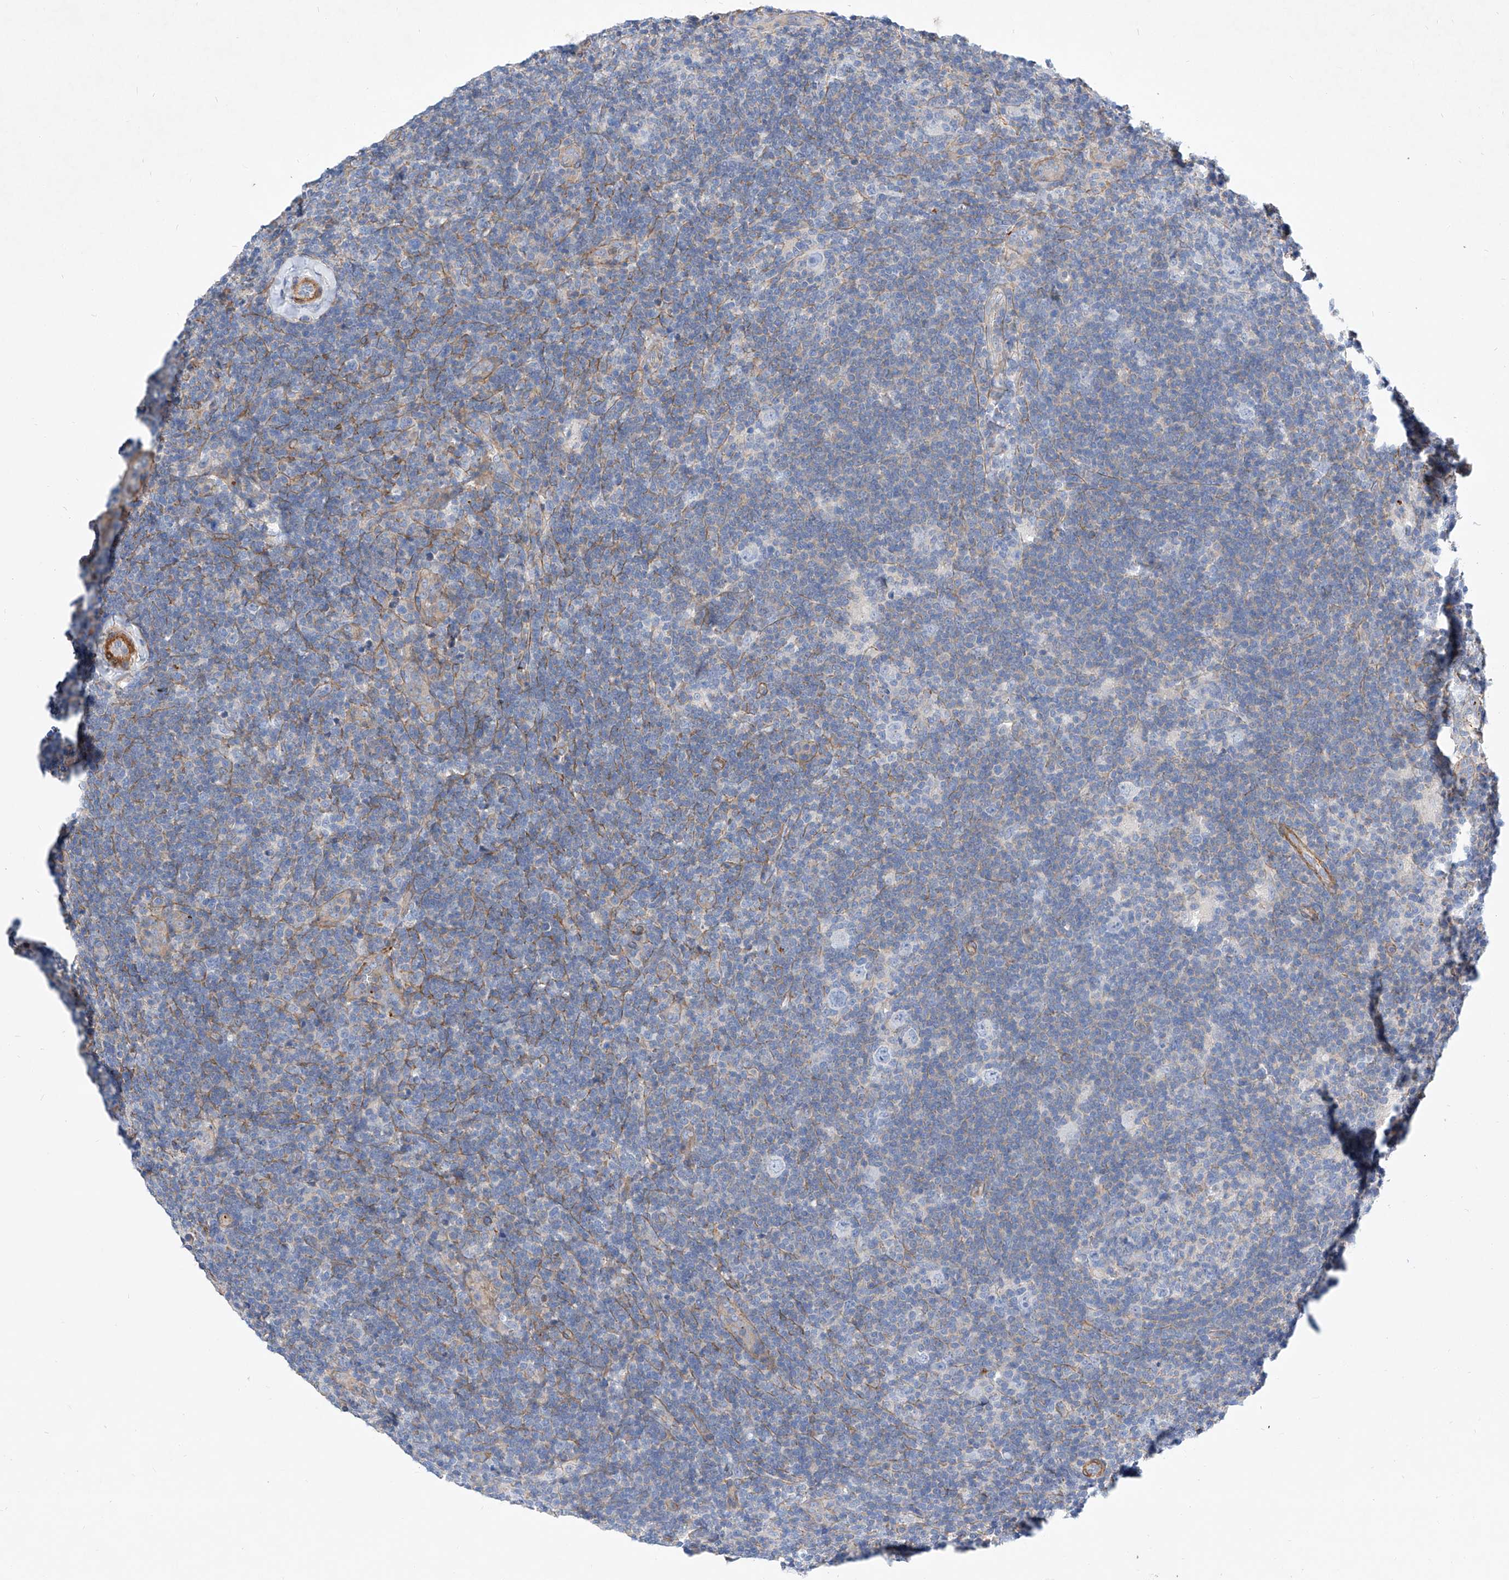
{"staining": {"intensity": "negative", "quantity": "none", "location": "none"}, "tissue": "lymphoma", "cell_type": "Tumor cells", "image_type": "cancer", "snomed": [{"axis": "morphology", "description": "Hodgkin's disease, NOS"}, {"axis": "topography", "description": "Lymph node"}], "caption": "Immunohistochemistry (IHC) histopathology image of Hodgkin's disease stained for a protein (brown), which reveals no expression in tumor cells. (Stains: DAB immunohistochemistry (IHC) with hematoxylin counter stain, Microscopy: brightfield microscopy at high magnification).", "gene": "TAS2R60", "patient": {"sex": "female", "age": 57}}